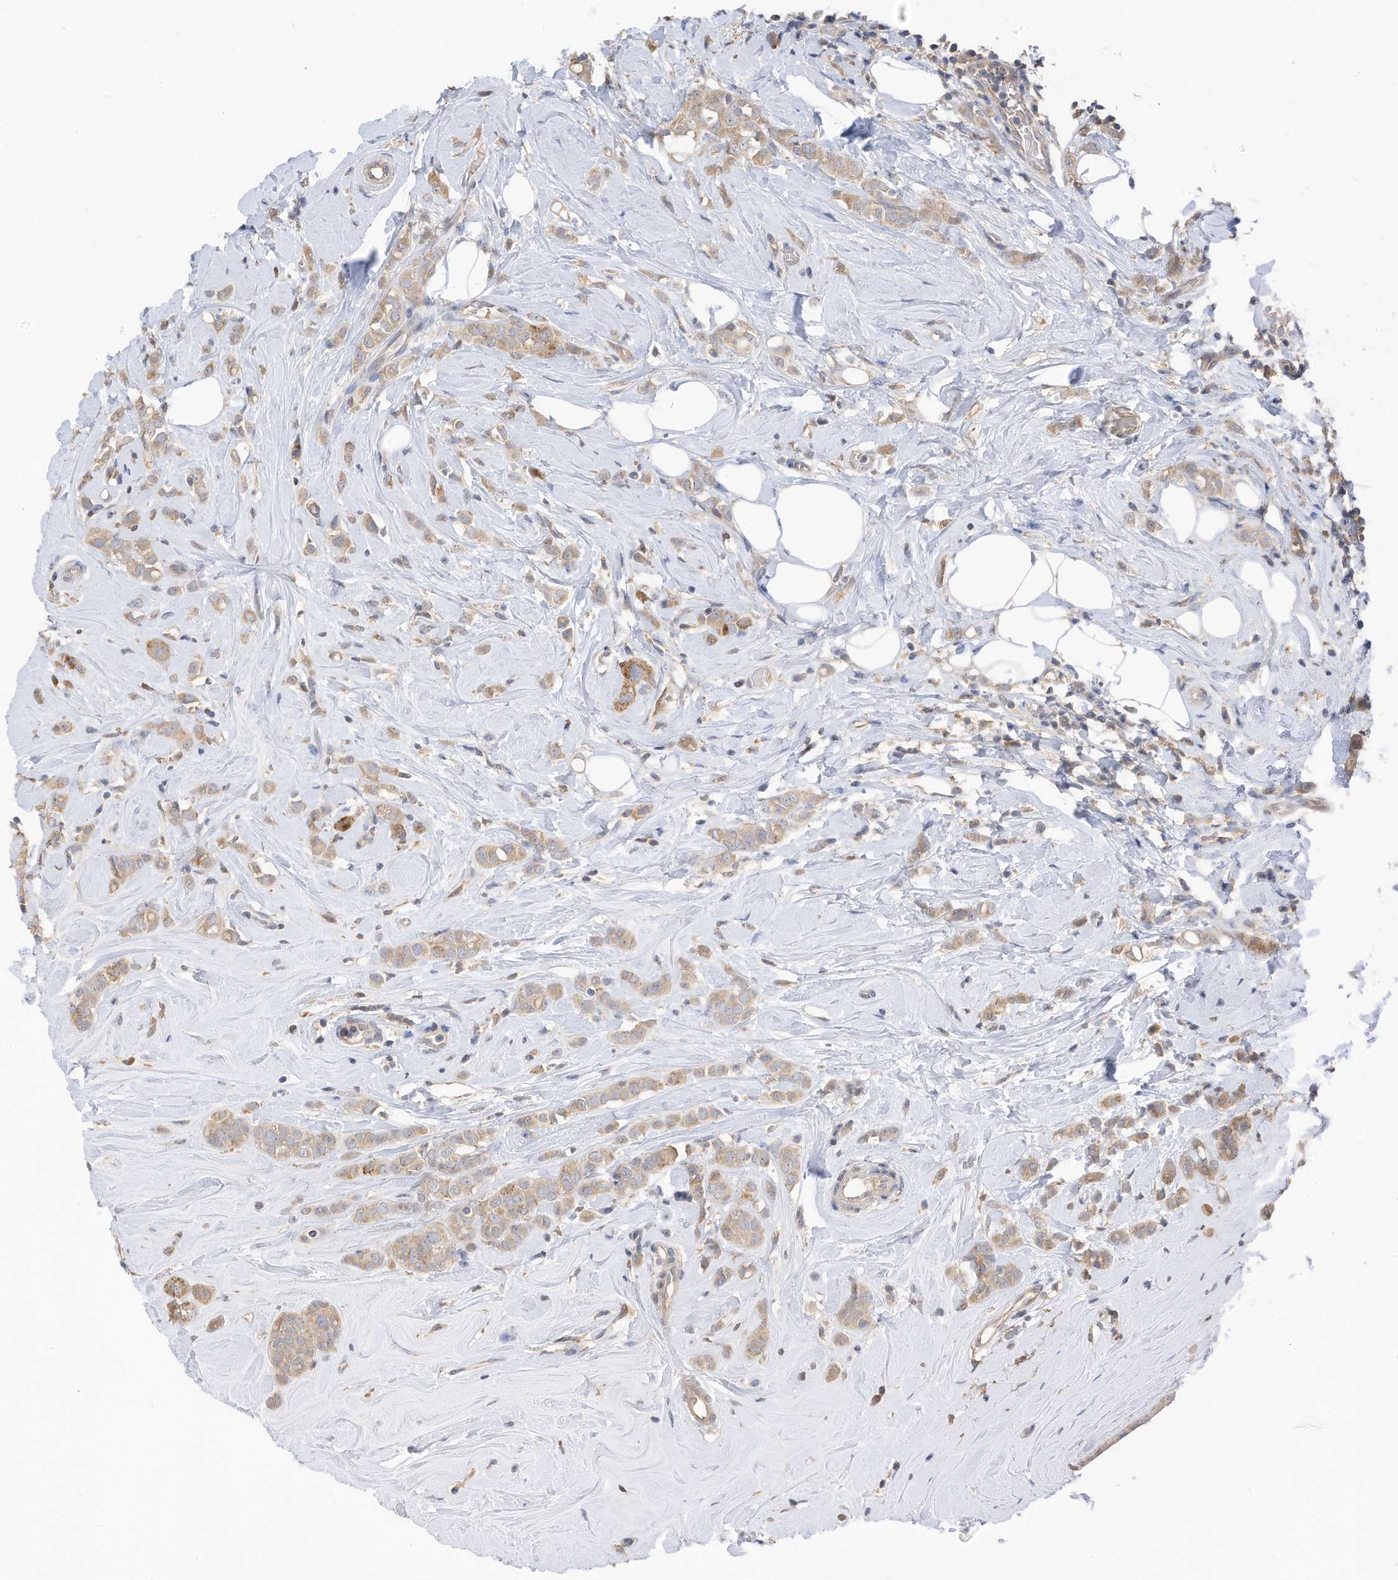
{"staining": {"intensity": "weak", "quantity": ">75%", "location": "cytoplasmic/membranous"}, "tissue": "breast cancer", "cell_type": "Tumor cells", "image_type": "cancer", "snomed": [{"axis": "morphology", "description": "Lobular carcinoma"}, {"axis": "topography", "description": "Breast"}], "caption": "Protein expression analysis of breast cancer displays weak cytoplasmic/membranous expression in approximately >75% of tumor cells. (DAB IHC with brightfield microscopy, high magnification).", "gene": "REC8", "patient": {"sex": "female", "age": 47}}